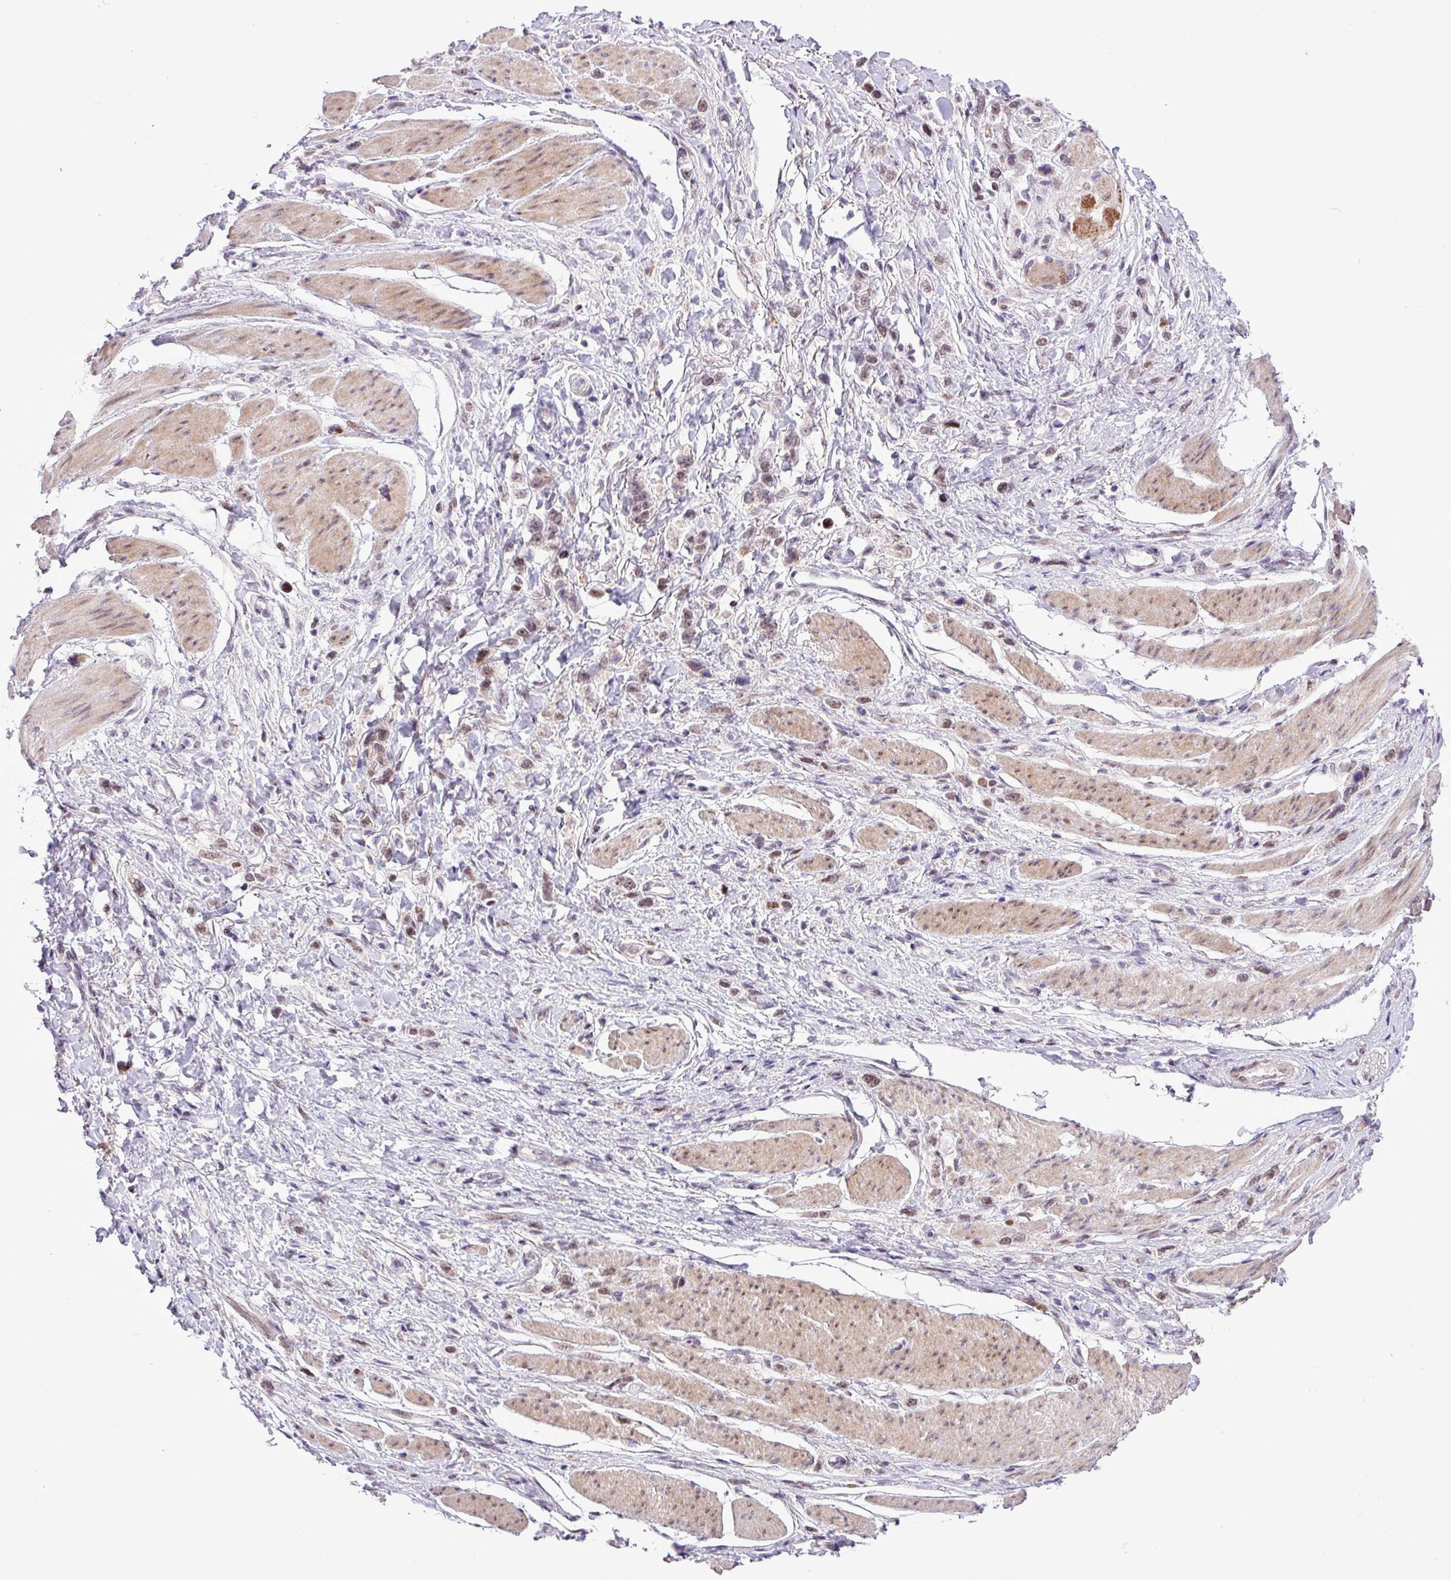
{"staining": {"intensity": "weak", "quantity": "25%-75%", "location": "nuclear"}, "tissue": "stomach cancer", "cell_type": "Tumor cells", "image_type": "cancer", "snomed": [{"axis": "morphology", "description": "Adenocarcinoma, NOS"}, {"axis": "topography", "description": "Stomach"}], "caption": "Stomach adenocarcinoma was stained to show a protein in brown. There is low levels of weak nuclear staining in approximately 25%-75% of tumor cells.", "gene": "ZNF354A", "patient": {"sex": "female", "age": 65}}